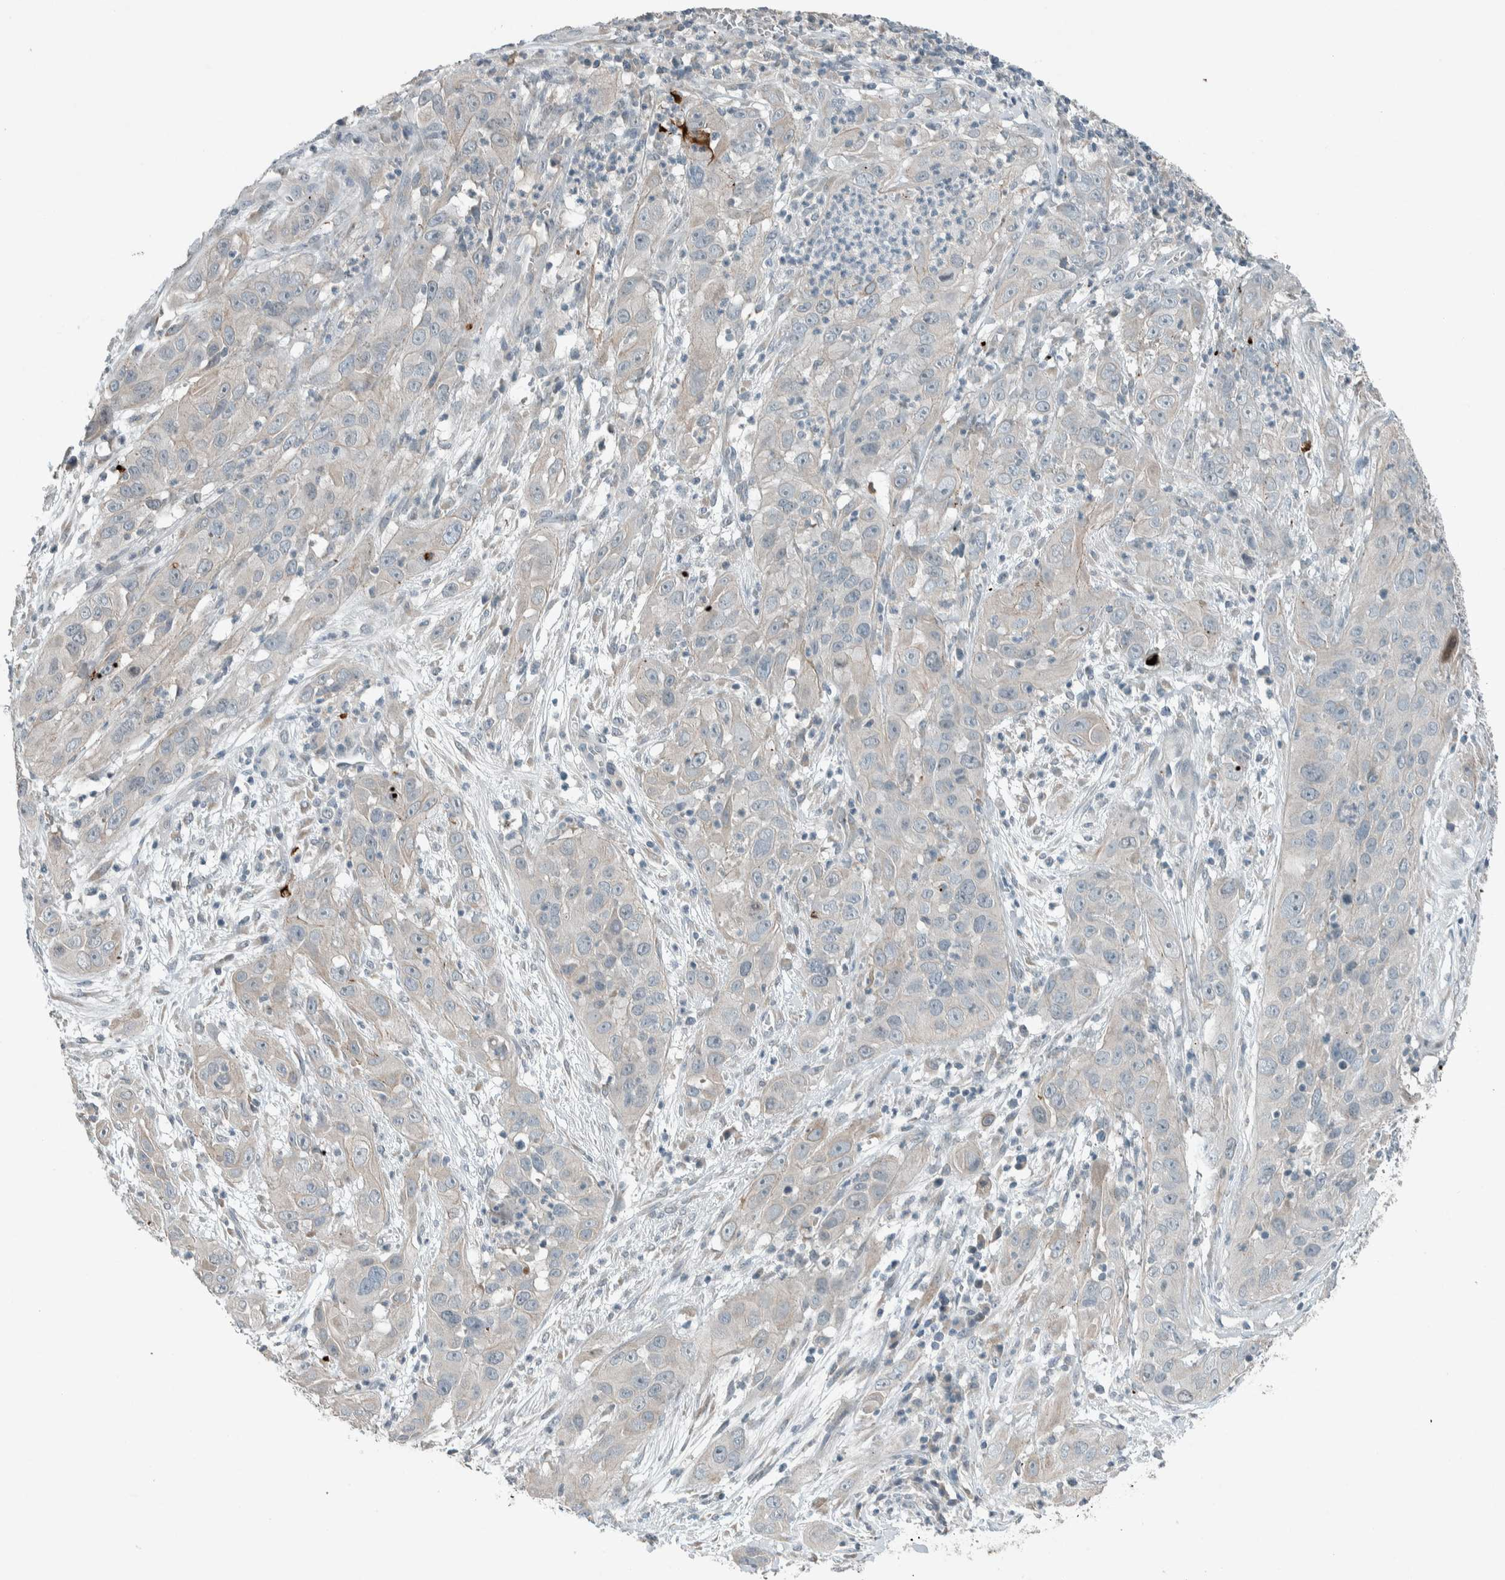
{"staining": {"intensity": "negative", "quantity": "none", "location": "none"}, "tissue": "cervical cancer", "cell_type": "Tumor cells", "image_type": "cancer", "snomed": [{"axis": "morphology", "description": "Squamous cell carcinoma, NOS"}, {"axis": "topography", "description": "Cervix"}], "caption": "Immunohistochemistry histopathology image of neoplastic tissue: human cervical squamous cell carcinoma stained with DAB shows no significant protein staining in tumor cells.", "gene": "CERCAM", "patient": {"sex": "female", "age": 32}}